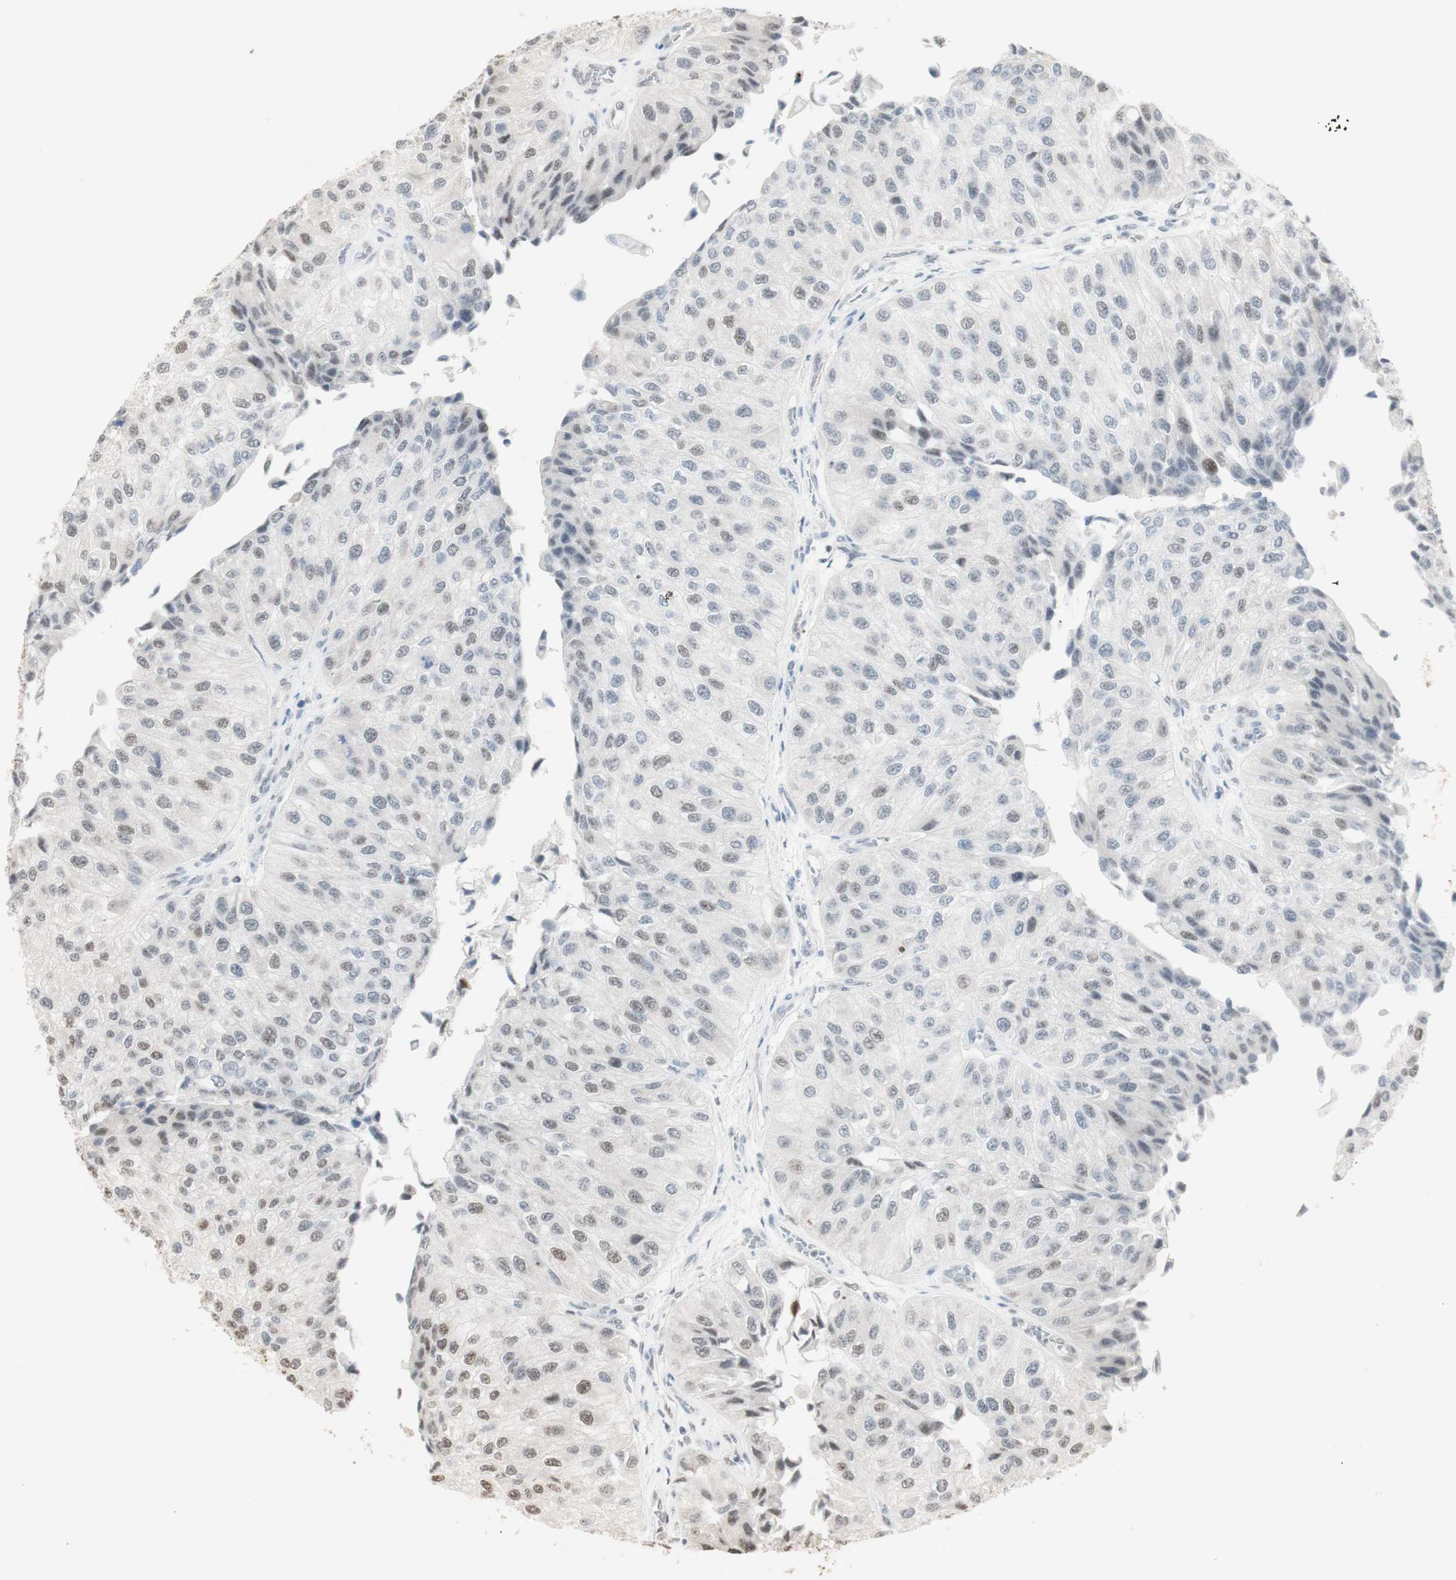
{"staining": {"intensity": "weak", "quantity": "<25%", "location": "nuclear"}, "tissue": "urothelial cancer", "cell_type": "Tumor cells", "image_type": "cancer", "snomed": [{"axis": "morphology", "description": "Urothelial carcinoma, High grade"}, {"axis": "topography", "description": "Kidney"}, {"axis": "topography", "description": "Urinary bladder"}], "caption": "Immunohistochemistry image of neoplastic tissue: human urothelial carcinoma (high-grade) stained with DAB demonstrates no significant protein expression in tumor cells.", "gene": "HNRNPA2B1", "patient": {"sex": "male", "age": 77}}